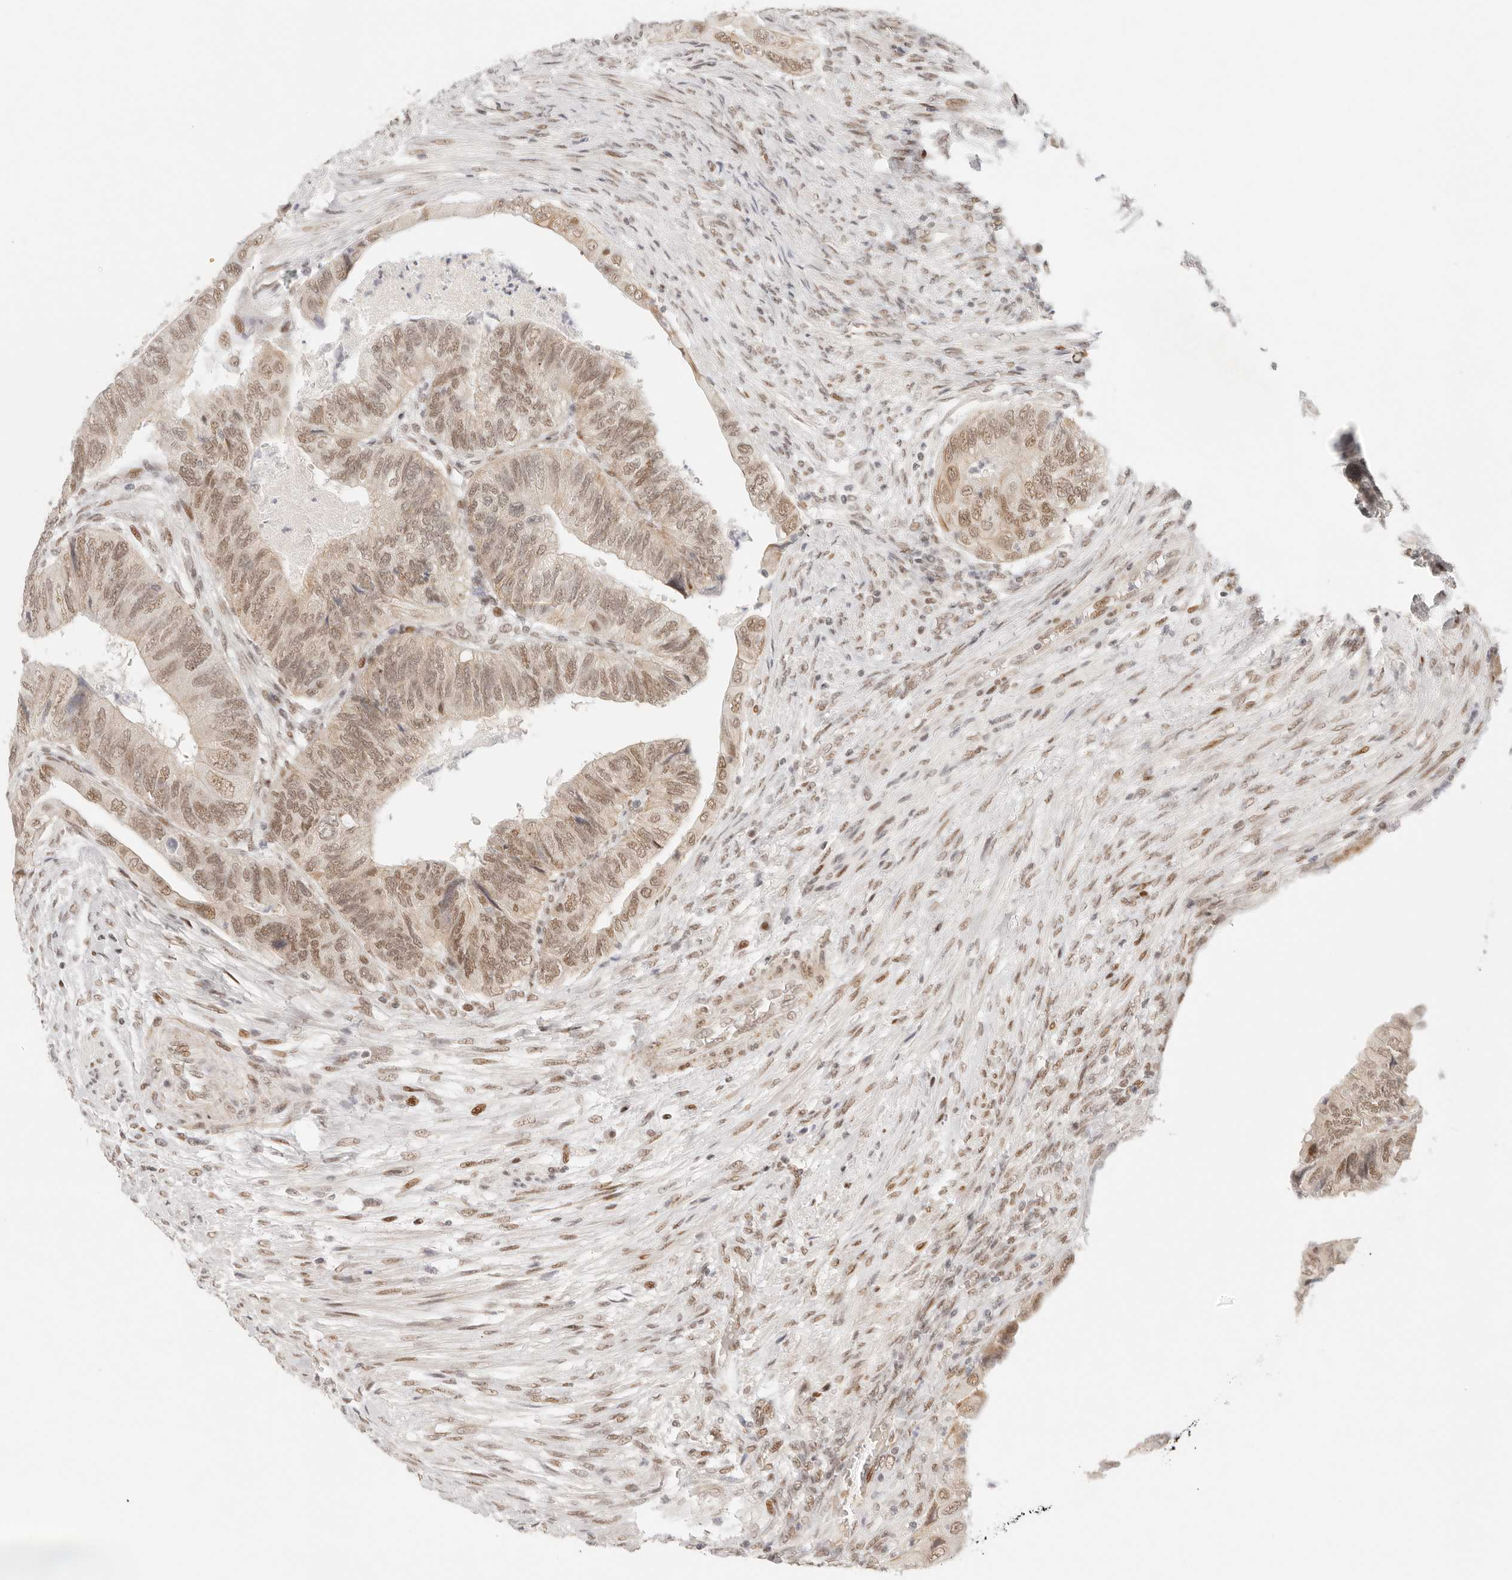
{"staining": {"intensity": "moderate", "quantity": ">75%", "location": "nuclear"}, "tissue": "colorectal cancer", "cell_type": "Tumor cells", "image_type": "cancer", "snomed": [{"axis": "morphology", "description": "Adenocarcinoma, NOS"}, {"axis": "topography", "description": "Rectum"}], "caption": "Immunohistochemical staining of human colorectal cancer exhibits medium levels of moderate nuclear protein staining in approximately >75% of tumor cells. (IHC, brightfield microscopy, high magnification).", "gene": "HOXC5", "patient": {"sex": "male", "age": 63}}